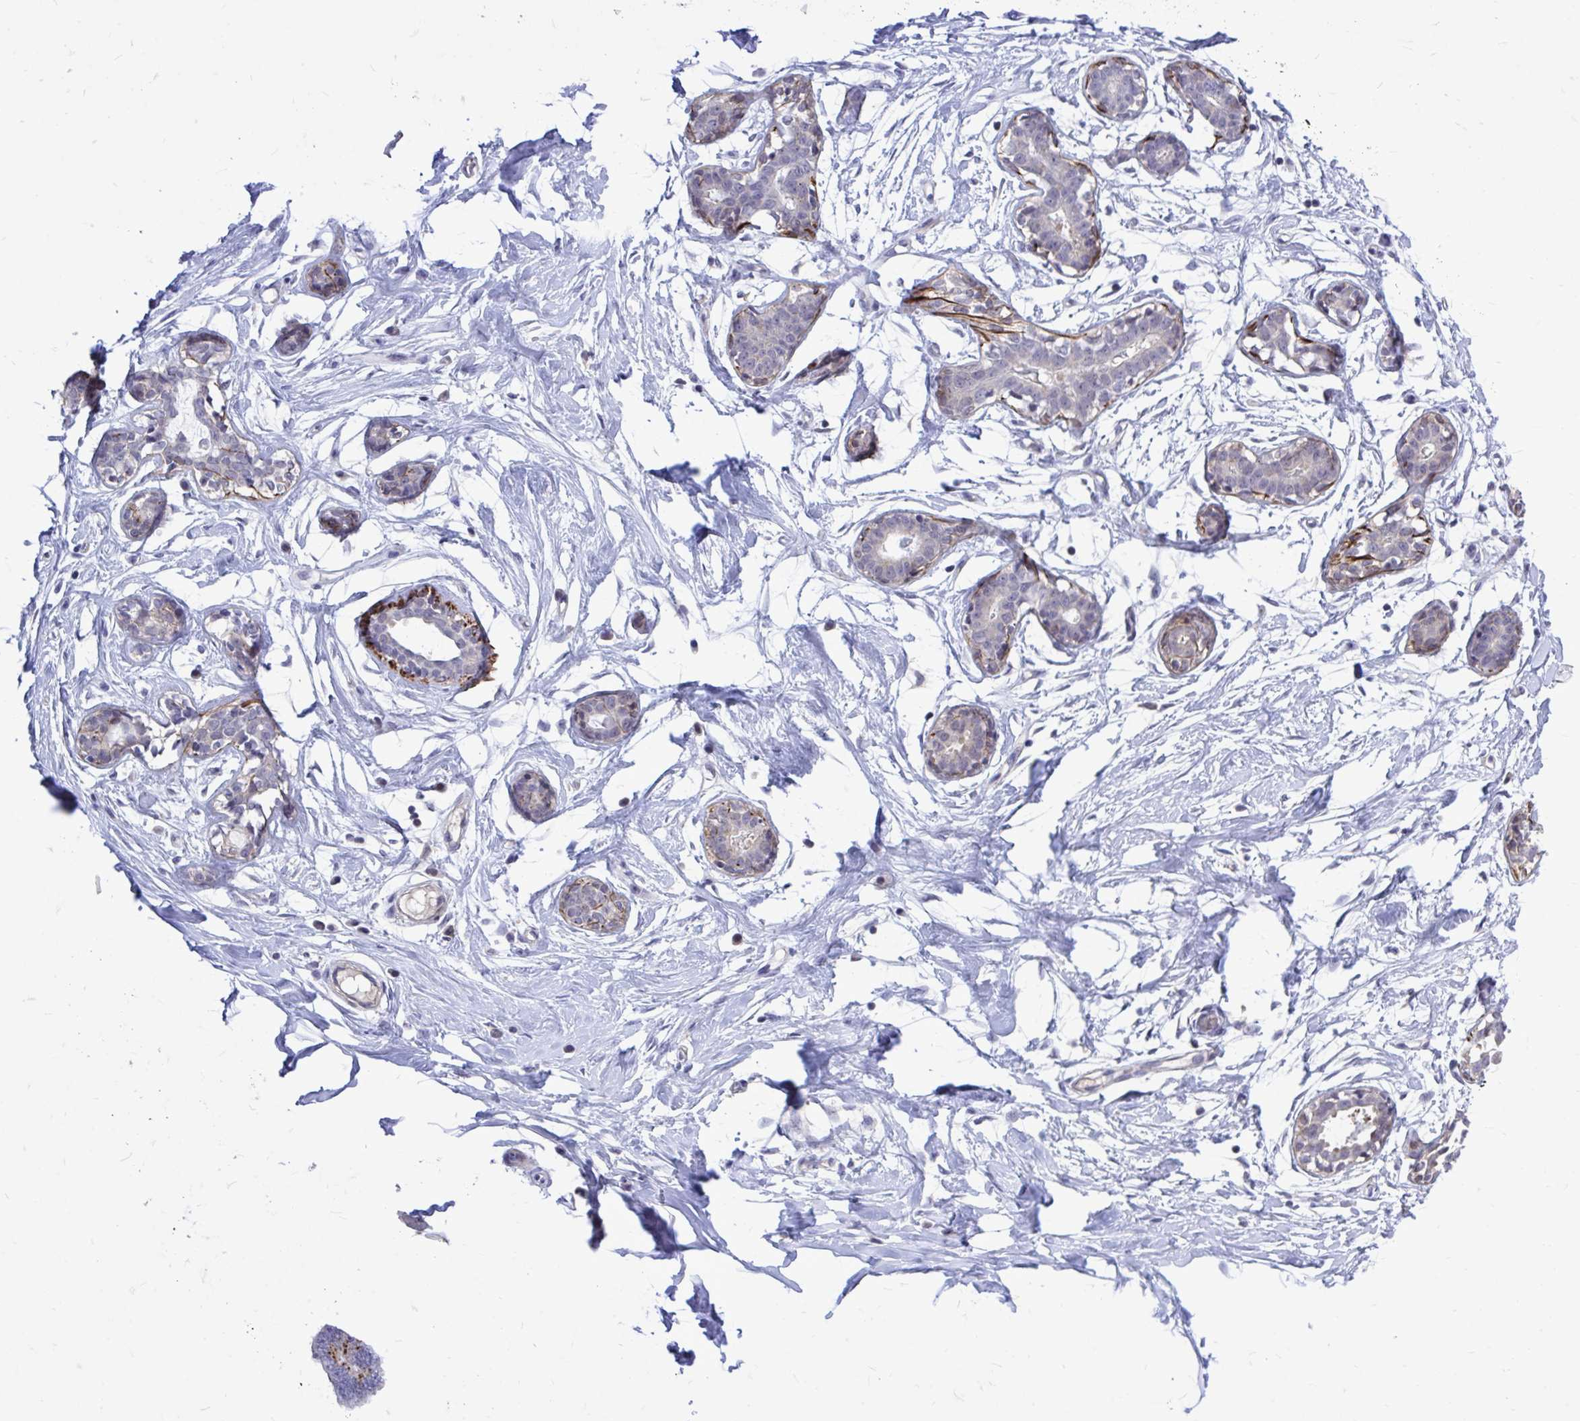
{"staining": {"intensity": "negative", "quantity": "none", "location": "none"}, "tissue": "breast", "cell_type": "Adipocytes", "image_type": "normal", "snomed": [{"axis": "morphology", "description": "Normal tissue, NOS"}, {"axis": "topography", "description": "Breast"}], "caption": "Immunohistochemistry (IHC) of normal breast shows no staining in adipocytes.", "gene": "ZBTB25", "patient": {"sex": "female", "age": 27}}